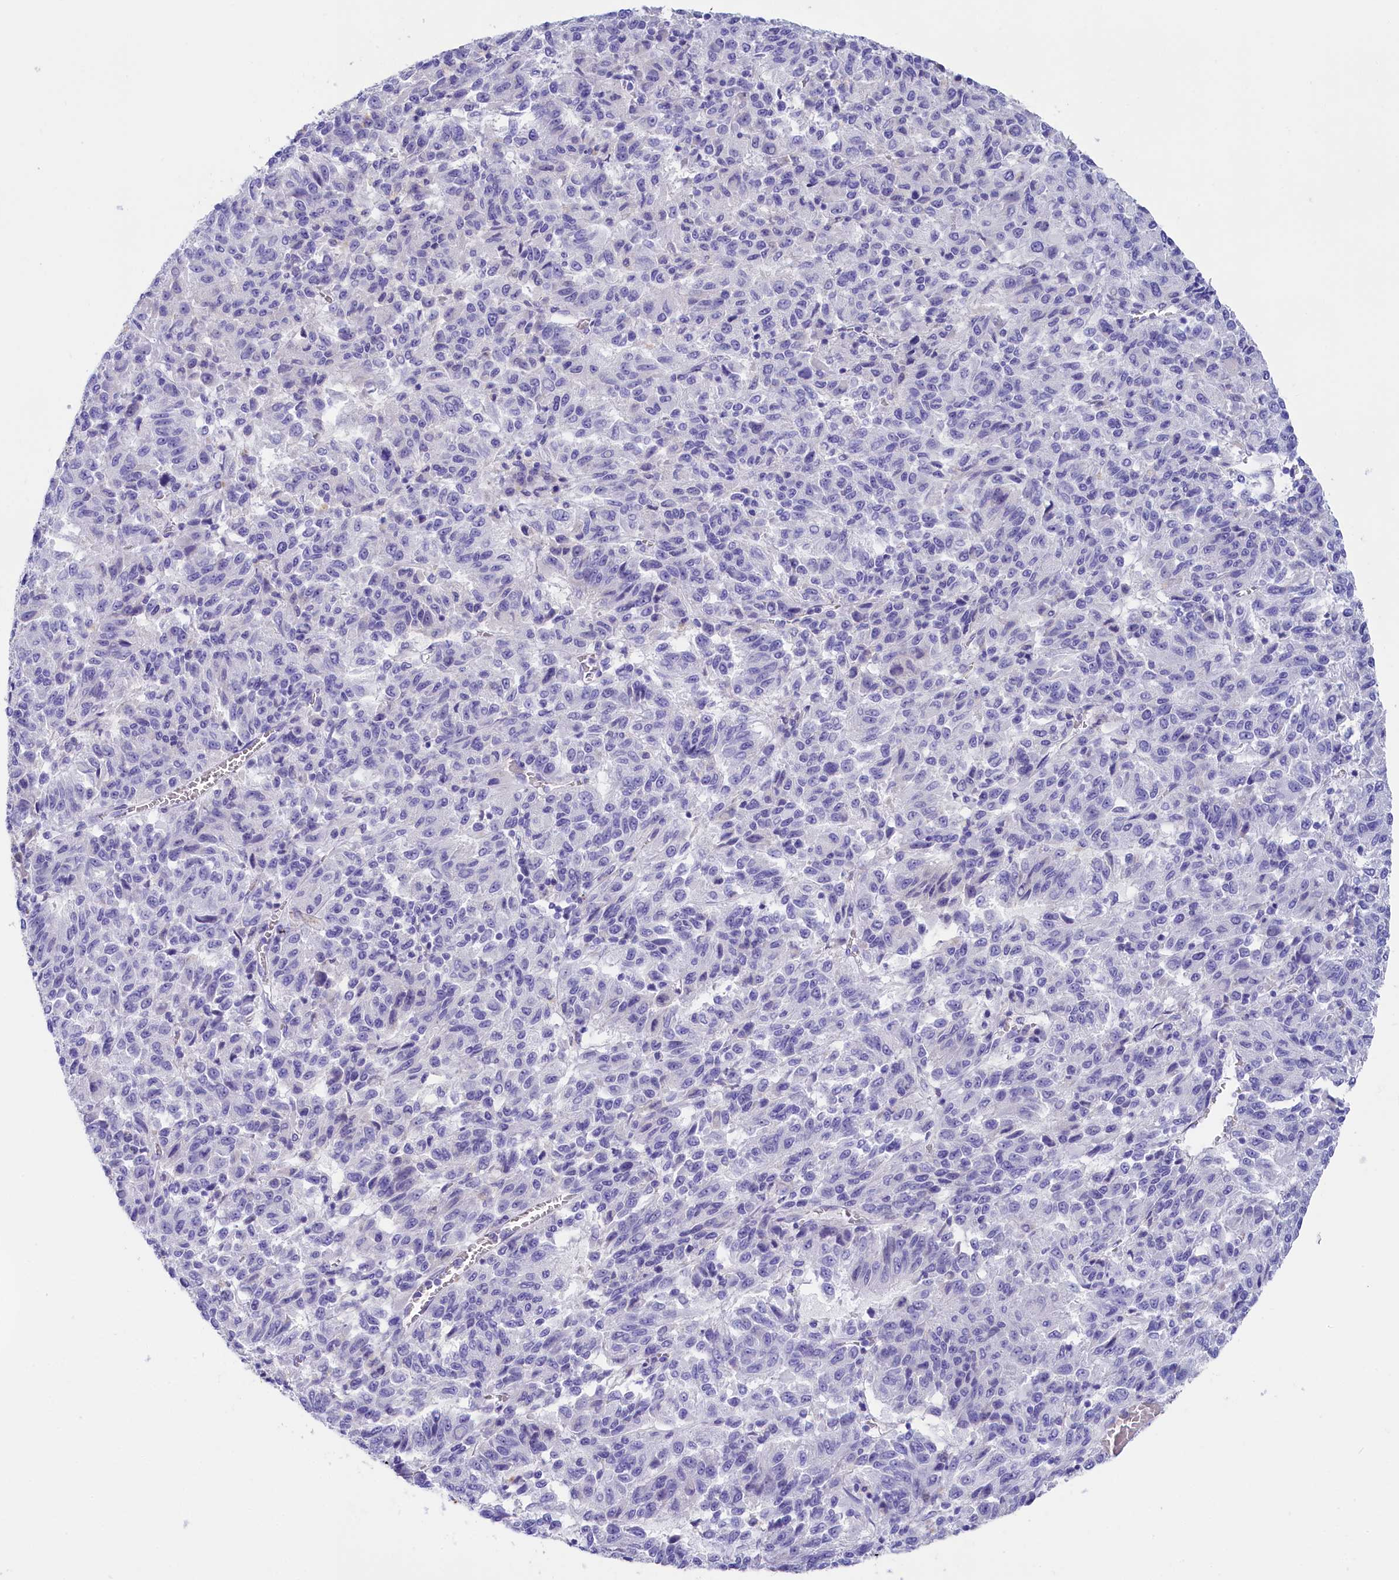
{"staining": {"intensity": "negative", "quantity": "none", "location": "none"}, "tissue": "melanoma", "cell_type": "Tumor cells", "image_type": "cancer", "snomed": [{"axis": "morphology", "description": "Malignant melanoma, Metastatic site"}, {"axis": "topography", "description": "Lung"}], "caption": "Tumor cells are negative for protein expression in human melanoma.", "gene": "SULT2A1", "patient": {"sex": "male", "age": 64}}